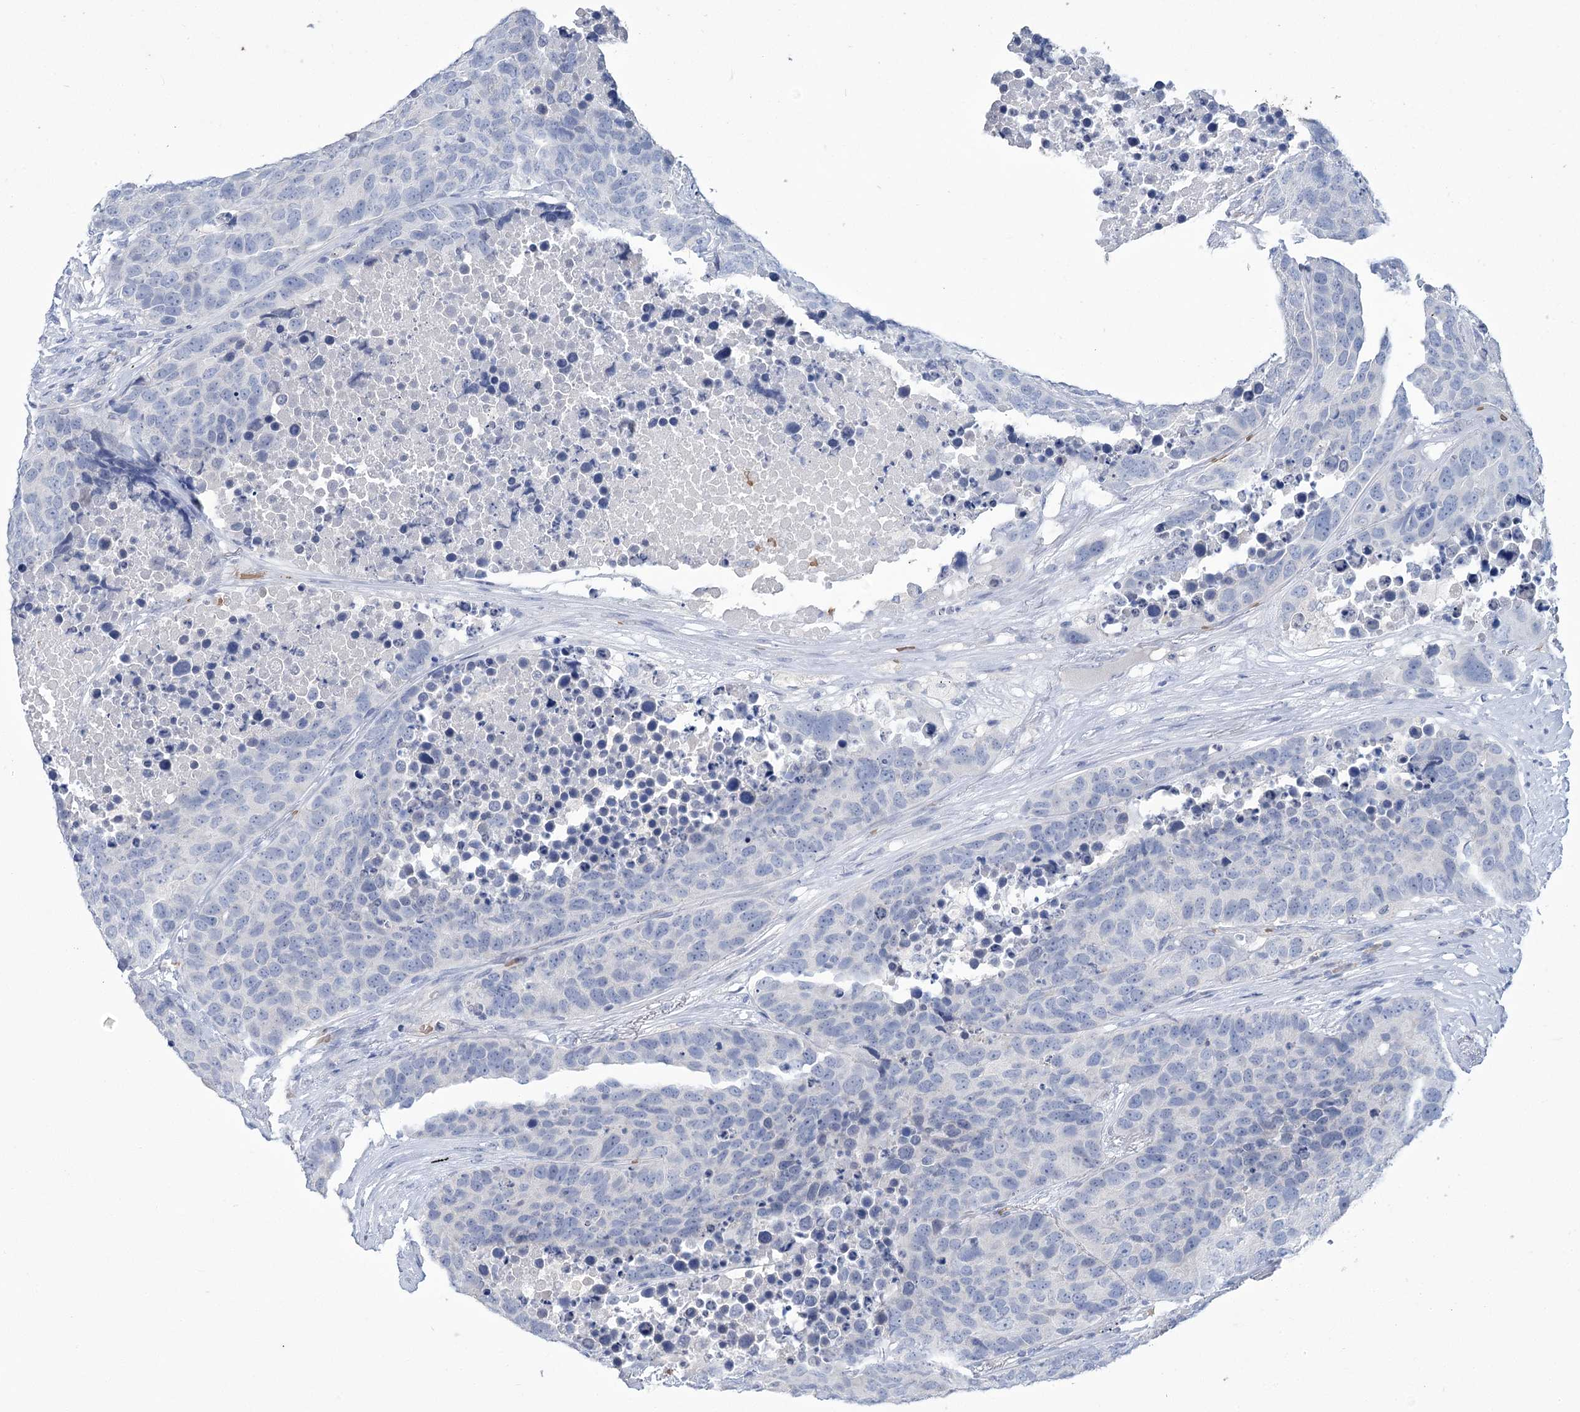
{"staining": {"intensity": "negative", "quantity": "none", "location": "none"}, "tissue": "carcinoid", "cell_type": "Tumor cells", "image_type": "cancer", "snomed": [{"axis": "morphology", "description": "Carcinoid, malignant, NOS"}, {"axis": "topography", "description": "Lung"}], "caption": "A high-resolution micrograph shows immunohistochemistry staining of carcinoid (malignant), which displays no significant positivity in tumor cells. (DAB immunohistochemistry visualized using brightfield microscopy, high magnification).", "gene": "HBA1", "patient": {"sex": "male", "age": 60}}